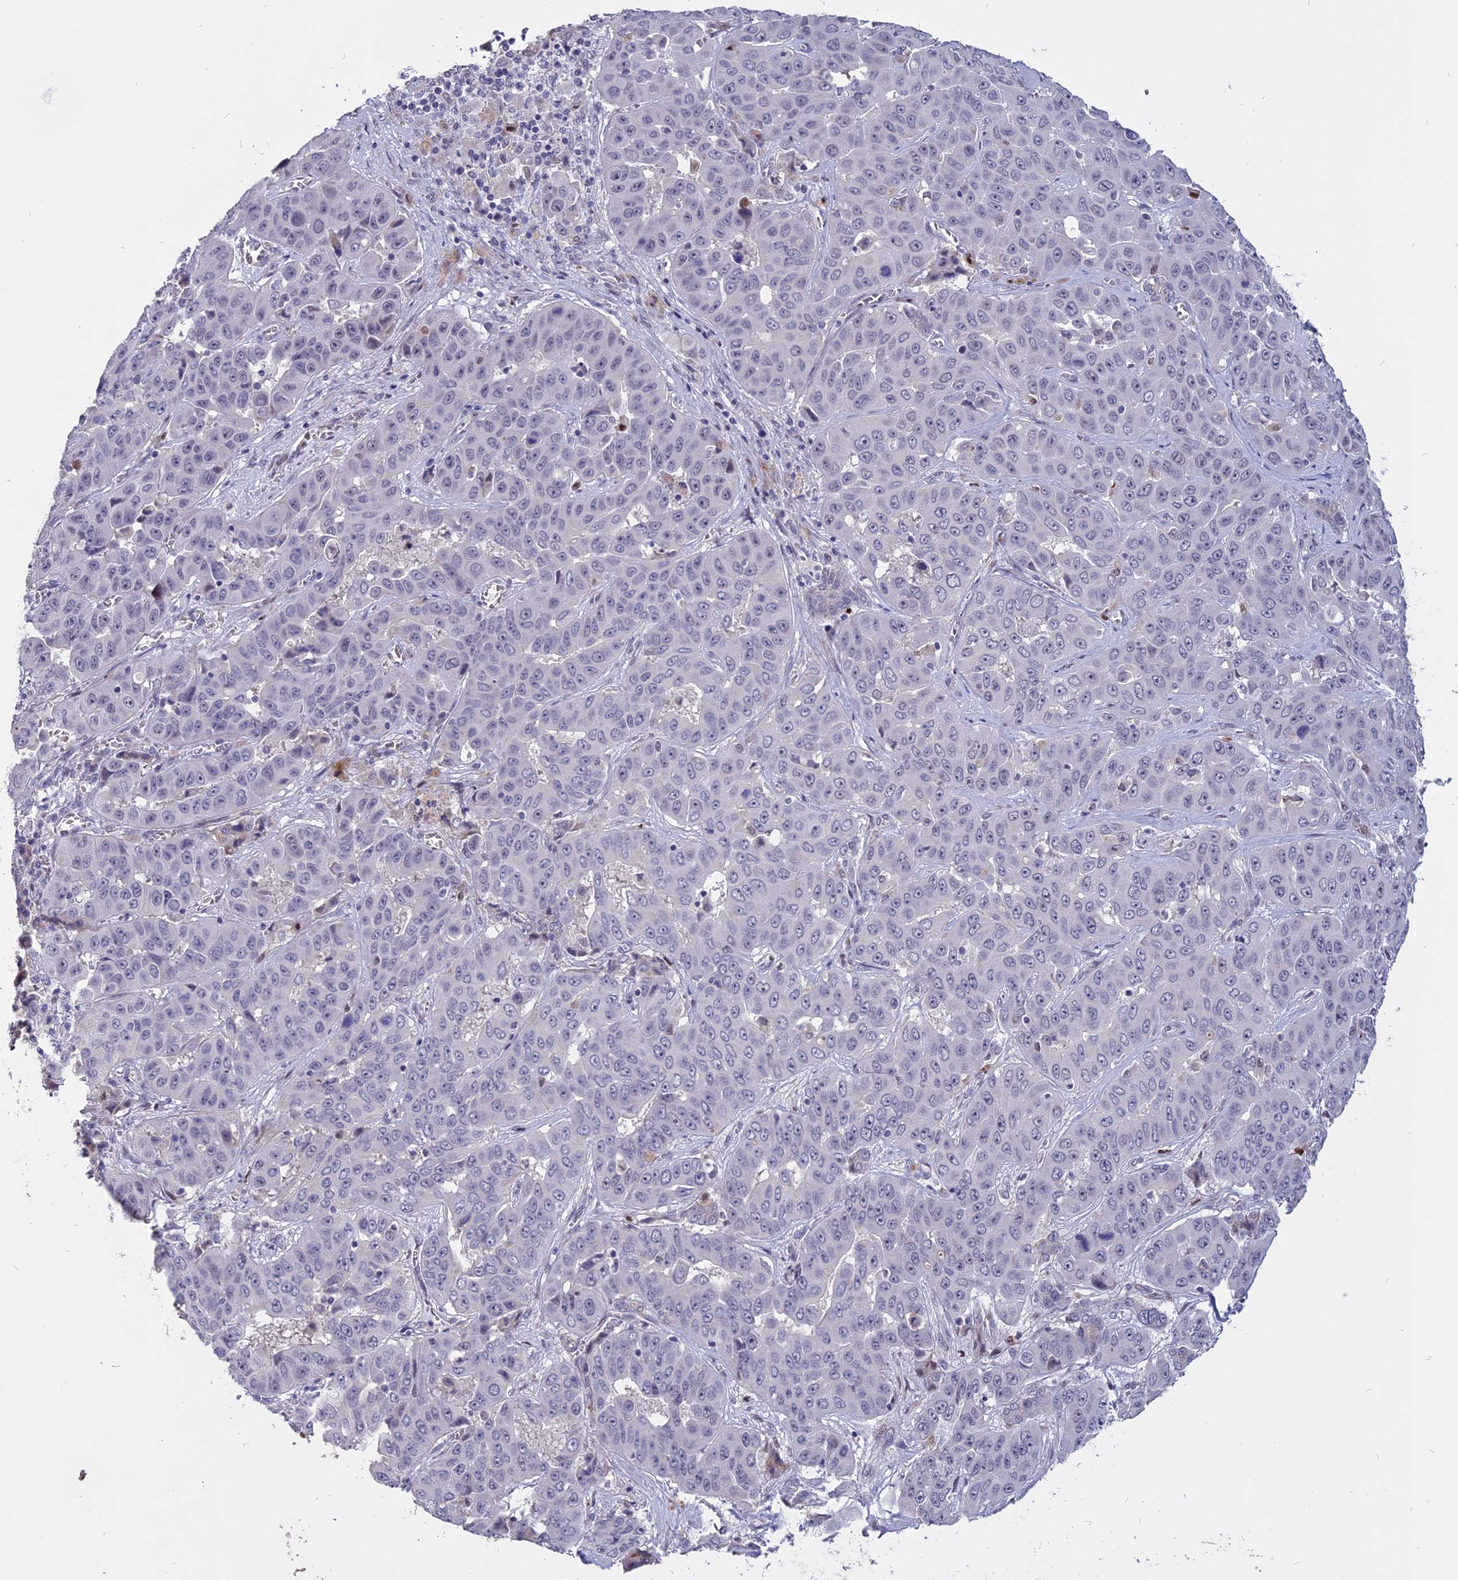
{"staining": {"intensity": "negative", "quantity": "none", "location": "none"}, "tissue": "liver cancer", "cell_type": "Tumor cells", "image_type": "cancer", "snomed": [{"axis": "morphology", "description": "Cholangiocarcinoma"}, {"axis": "topography", "description": "Liver"}], "caption": "This is a histopathology image of IHC staining of liver cancer, which shows no staining in tumor cells.", "gene": "TMEM263", "patient": {"sex": "female", "age": 52}}